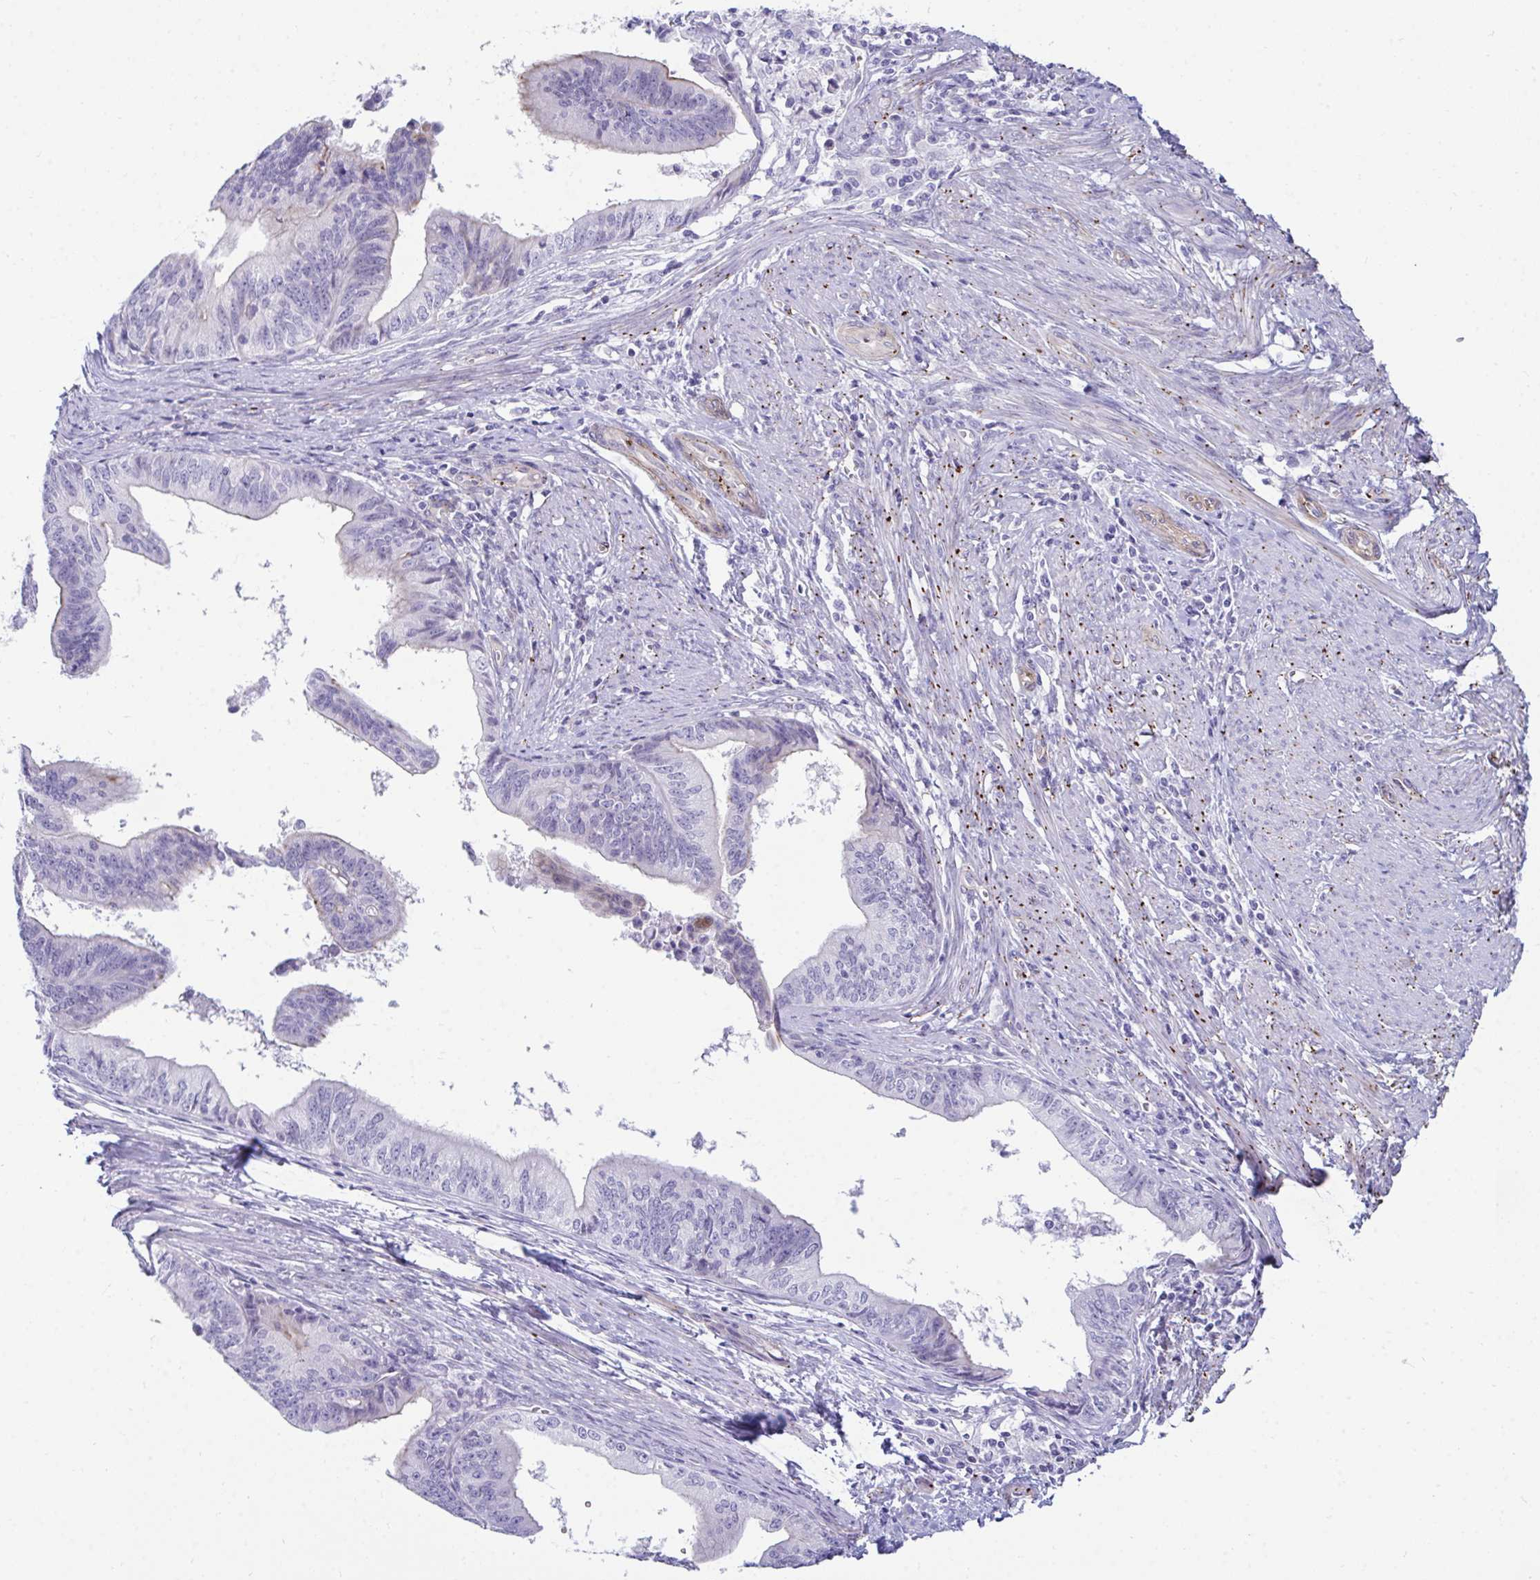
{"staining": {"intensity": "negative", "quantity": "none", "location": "none"}, "tissue": "endometrial cancer", "cell_type": "Tumor cells", "image_type": "cancer", "snomed": [{"axis": "morphology", "description": "Adenocarcinoma, NOS"}, {"axis": "topography", "description": "Endometrium"}], "caption": "This is an immunohistochemistry (IHC) histopathology image of human adenocarcinoma (endometrial). There is no expression in tumor cells.", "gene": "UBL3", "patient": {"sex": "female", "age": 65}}